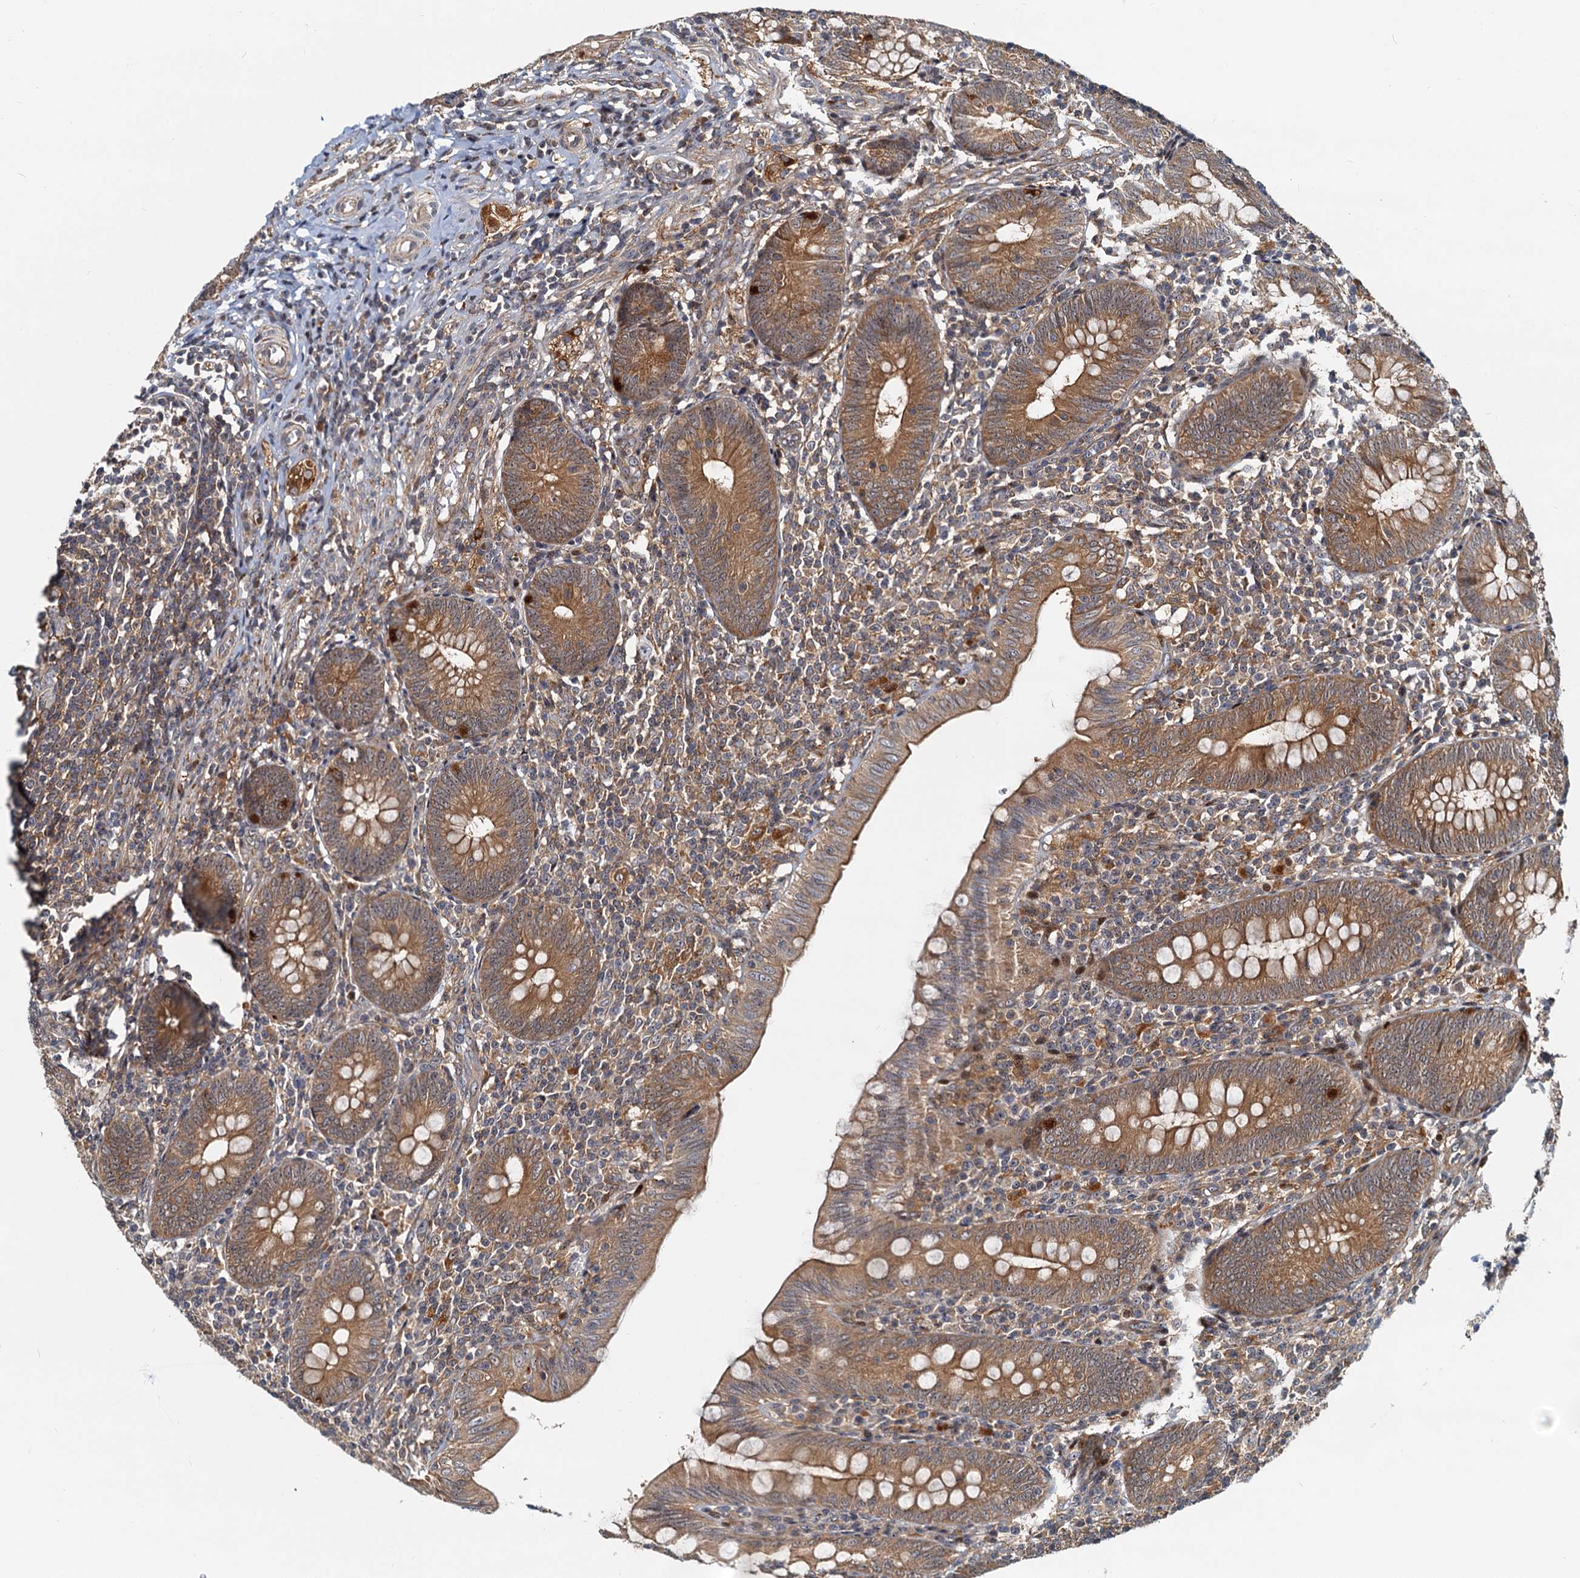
{"staining": {"intensity": "moderate", "quantity": ">75%", "location": "cytoplasmic/membranous"}, "tissue": "appendix", "cell_type": "Glandular cells", "image_type": "normal", "snomed": [{"axis": "morphology", "description": "Normal tissue, NOS"}, {"axis": "topography", "description": "Appendix"}], "caption": "A brown stain highlights moderate cytoplasmic/membranous staining of a protein in glandular cells of unremarkable appendix. (brown staining indicates protein expression, while blue staining denotes nuclei).", "gene": "TOLLIP", "patient": {"sex": "male", "age": 14}}